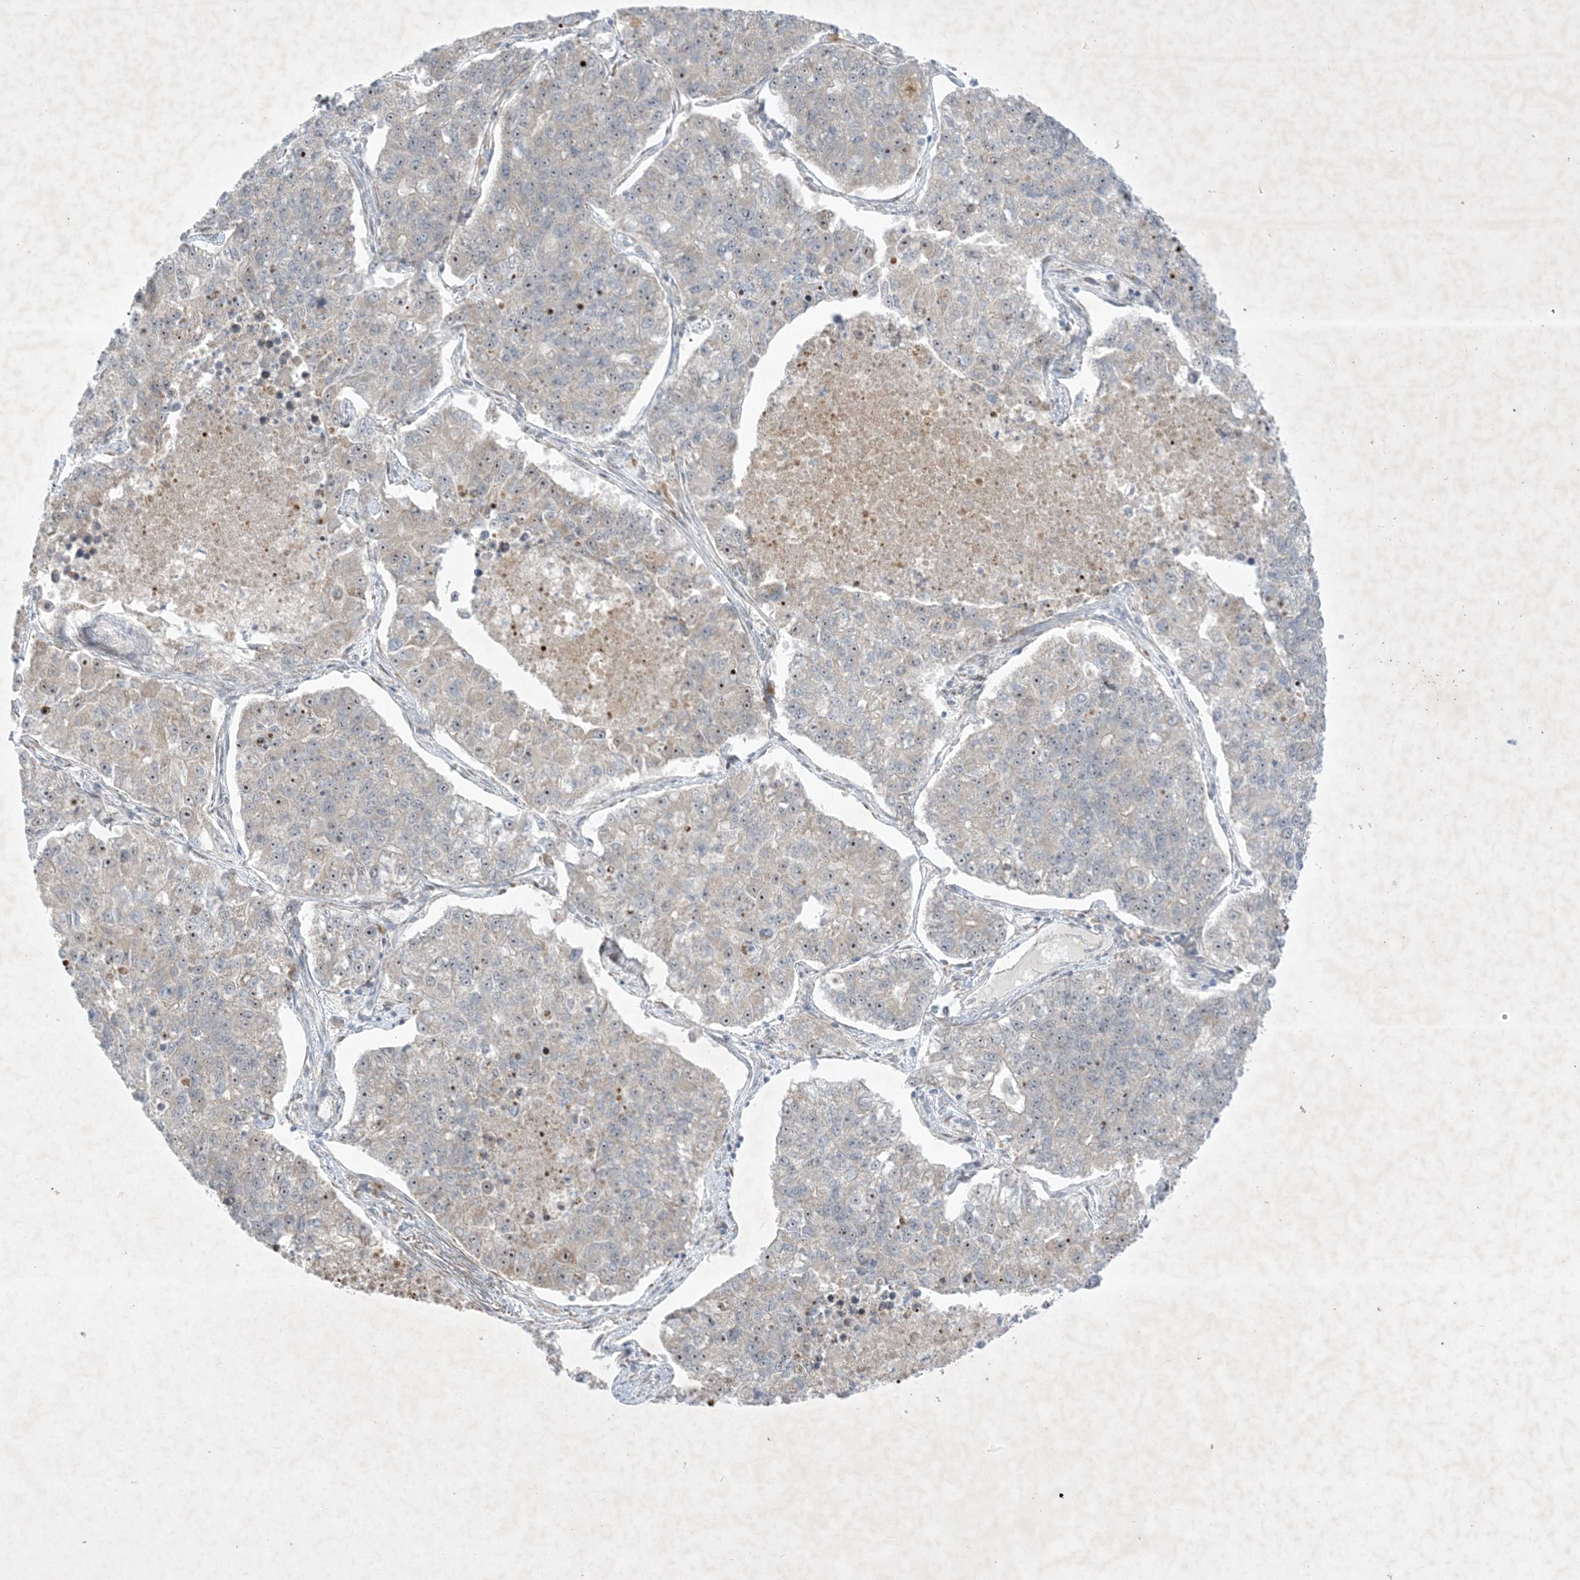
{"staining": {"intensity": "weak", "quantity": "25%-75%", "location": "nuclear"}, "tissue": "lung cancer", "cell_type": "Tumor cells", "image_type": "cancer", "snomed": [{"axis": "morphology", "description": "Adenocarcinoma, NOS"}, {"axis": "topography", "description": "Lung"}], "caption": "Weak nuclear staining for a protein is identified in about 25%-75% of tumor cells of adenocarcinoma (lung) using immunohistochemistry.", "gene": "SOGA3", "patient": {"sex": "male", "age": 49}}